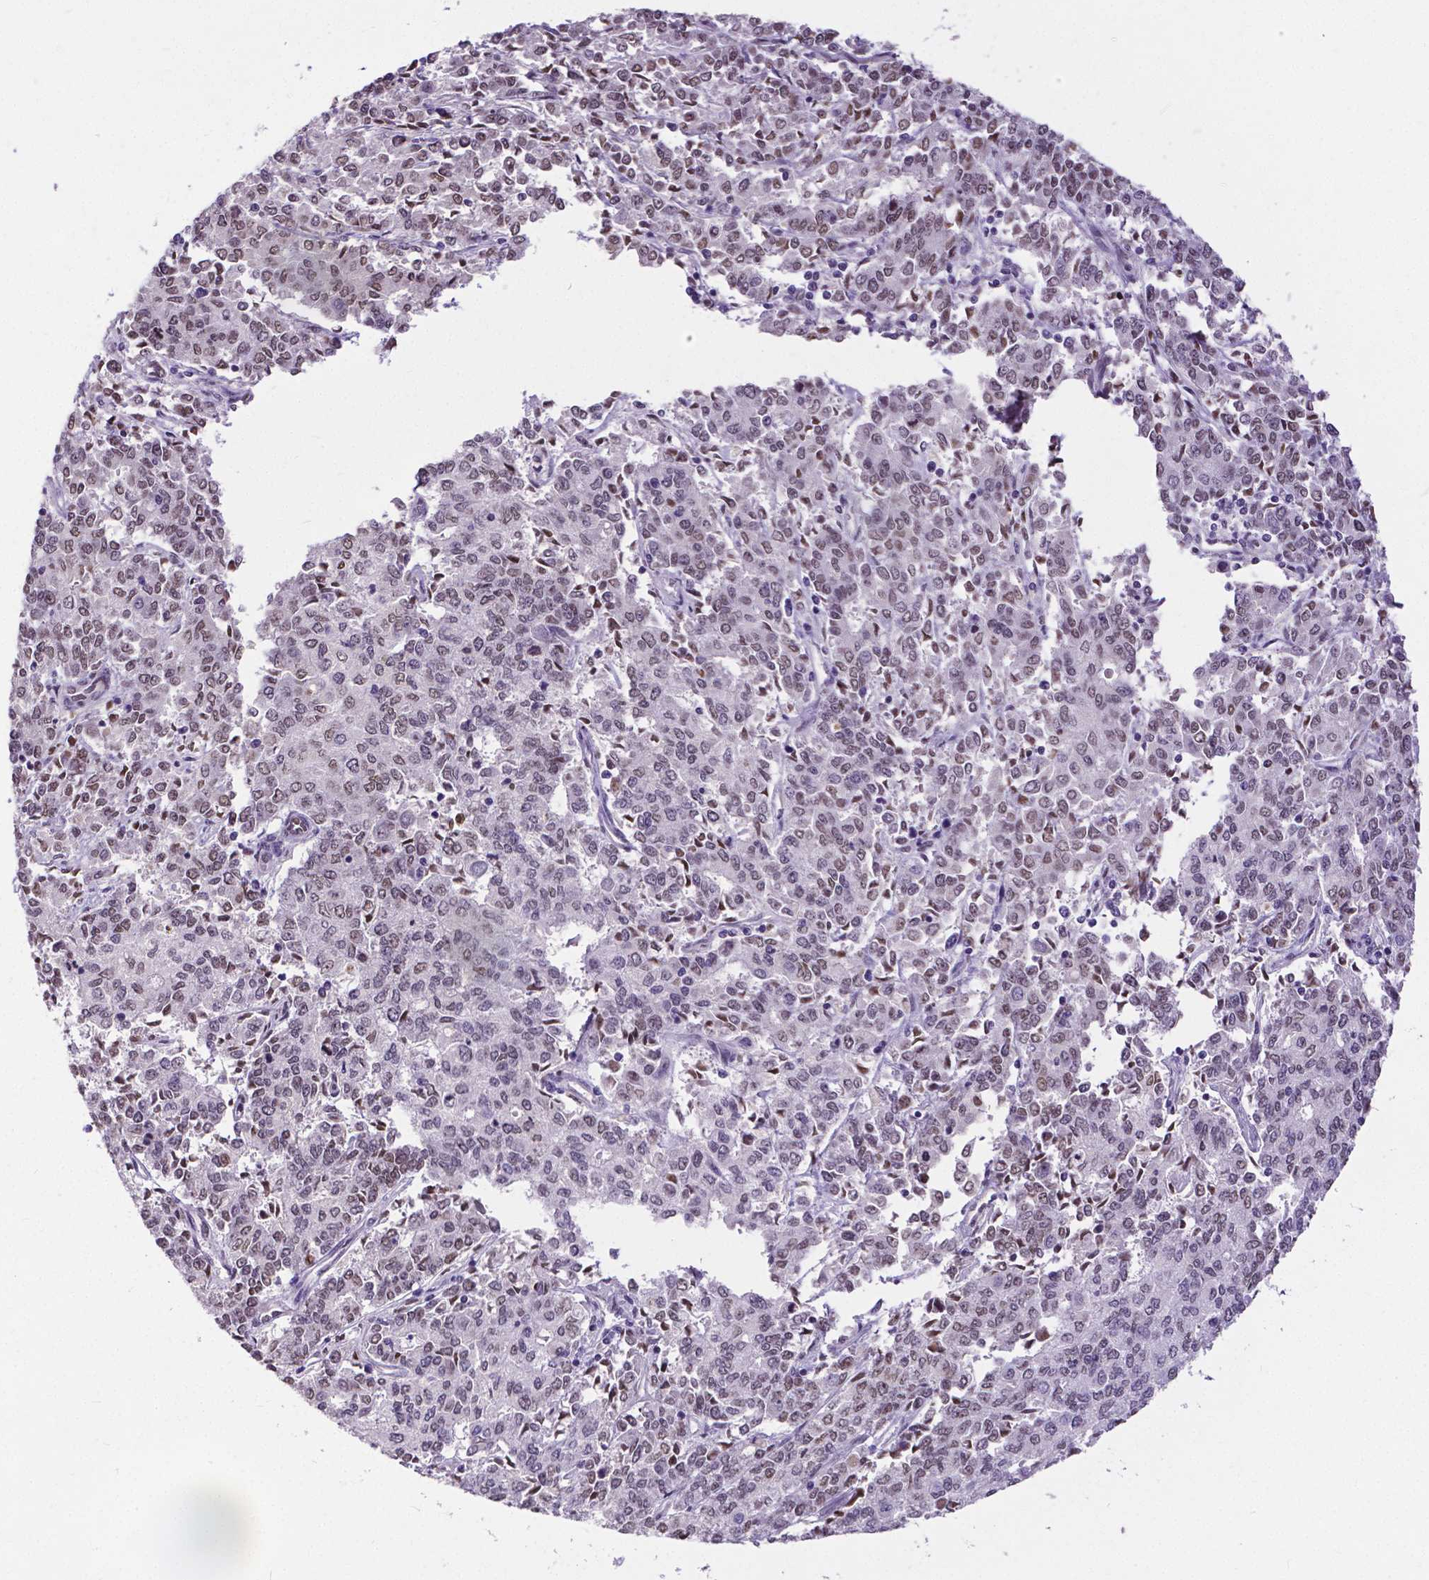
{"staining": {"intensity": "moderate", "quantity": "25%-75%", "location": "nuclear"}, "tissue": "endometrial cancer", "cell_type": "Tumor cells", "image_type": "cancer", "snomed": [{"axis": "morphology", "description": "Adenocarcinoma, NOS"}, {"axis": "topography", "description": "Endometrium"}], "caption": "Brown immunohistochemical staining in human endometrial adenocarcinoma reveals moderate nuclear staining in approximately 25%-75% of tumor cells. The protein of interest is stained brown, and the nuclei are stained in blue (DAB (3,3'-diaminobenzidine) IHC with brightfield microscopy, high magnification).", "gene": "ATRX", "patient": {"sex": "female", "age": 50}}